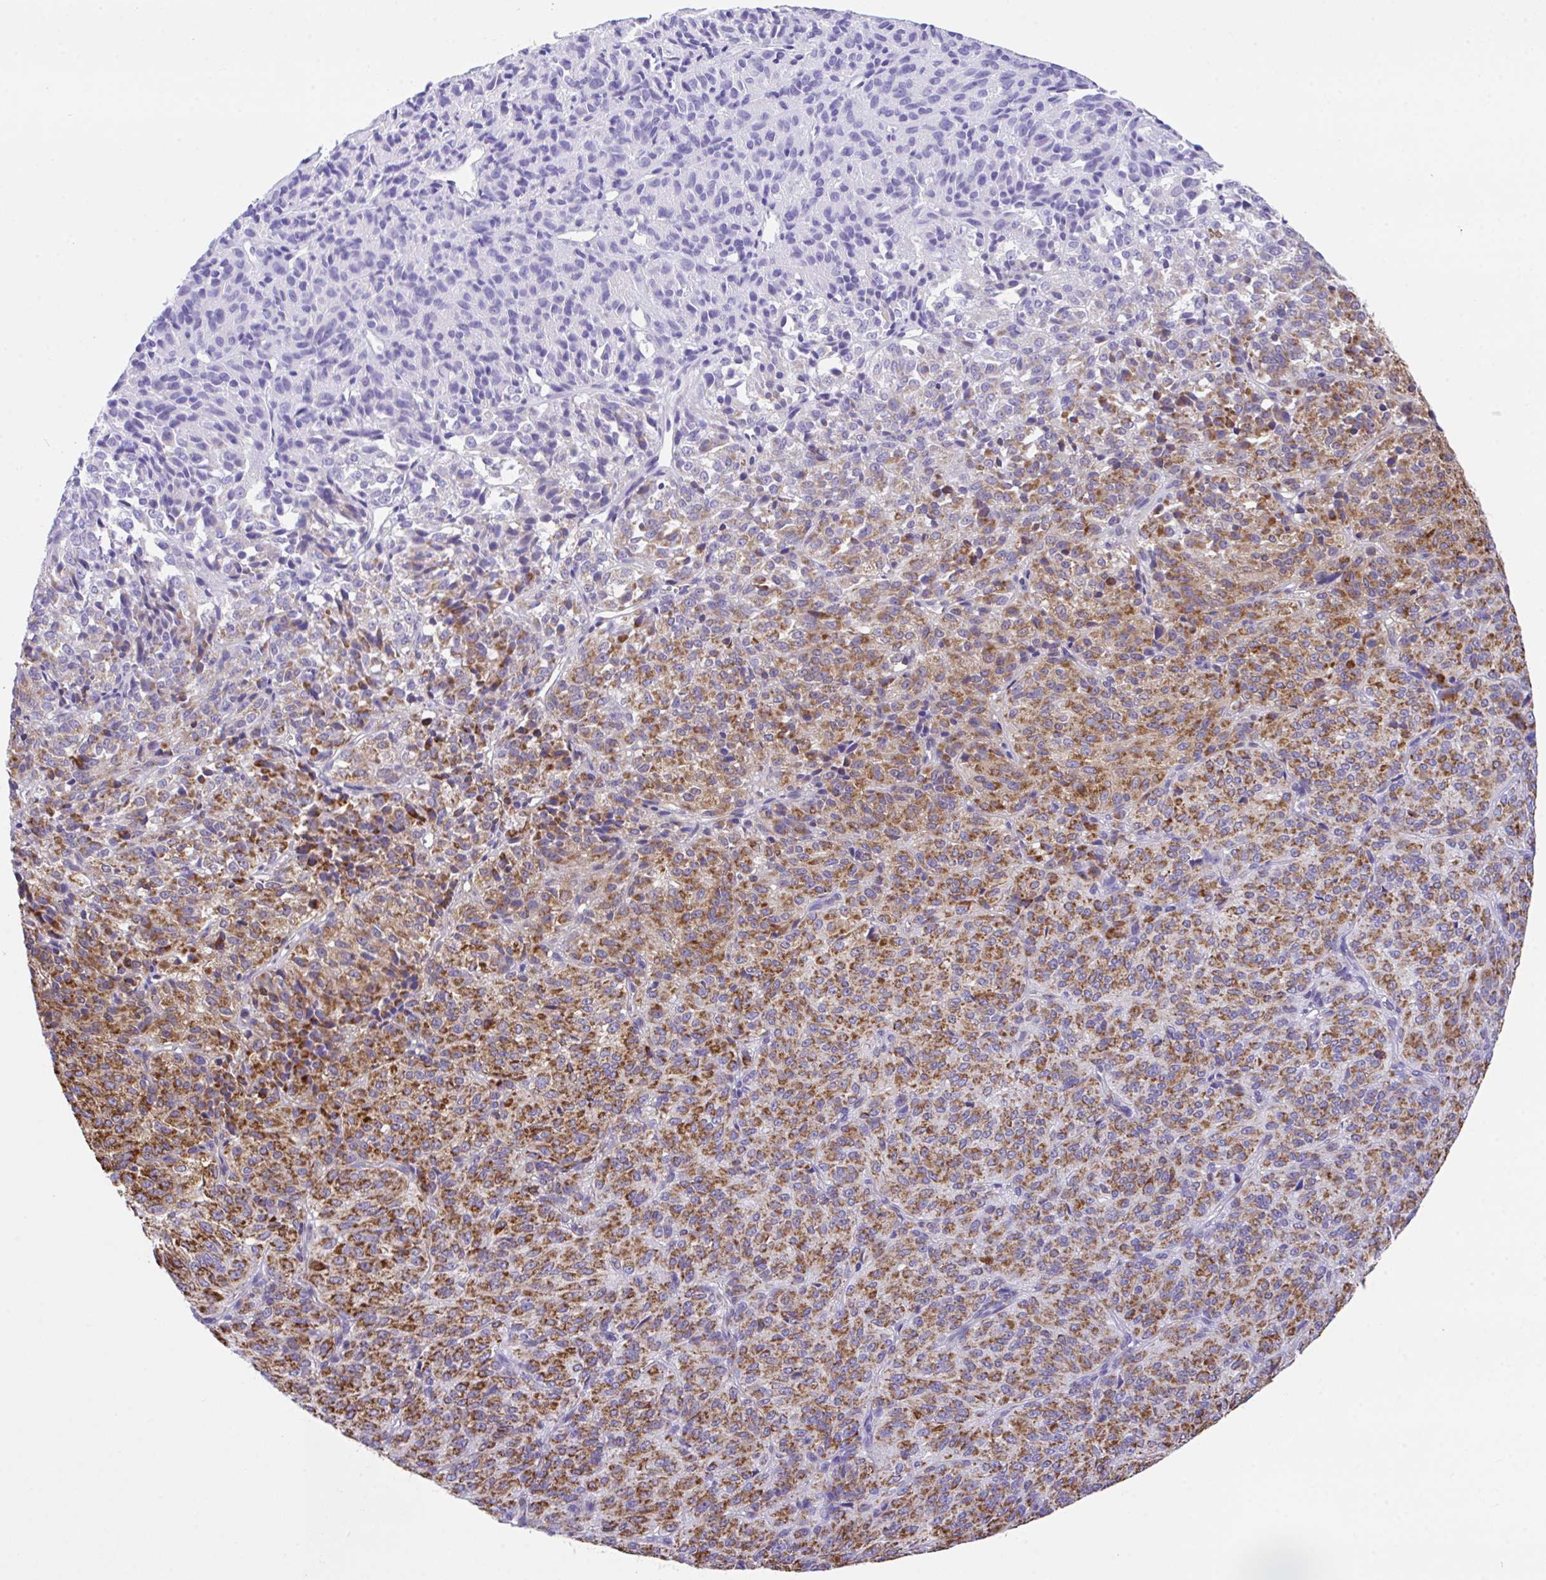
{"staining": {"intensity": "moderate", "quantity": "25%-75%", "location": "cytoplasmic/membranous"}, "tissue": "melanoma", "cell_type": "Tumor cells", "image_type": "cancer", "snomed": [{"axis": "morphology", "description": "Malignant melanoma, Metastatic site"}, {"axis": "topography", "description": "Brain"}], "caption": "Tumor cells display medium levels of moderate cytoplasmic/membranous expression in about 25%-75% of cells in melanoma. (brown staining indicates protein expression, while blue staining denotes nuclei).", "gene": "PCMTD2", "patient": {"sex": "female", "age": 56}}